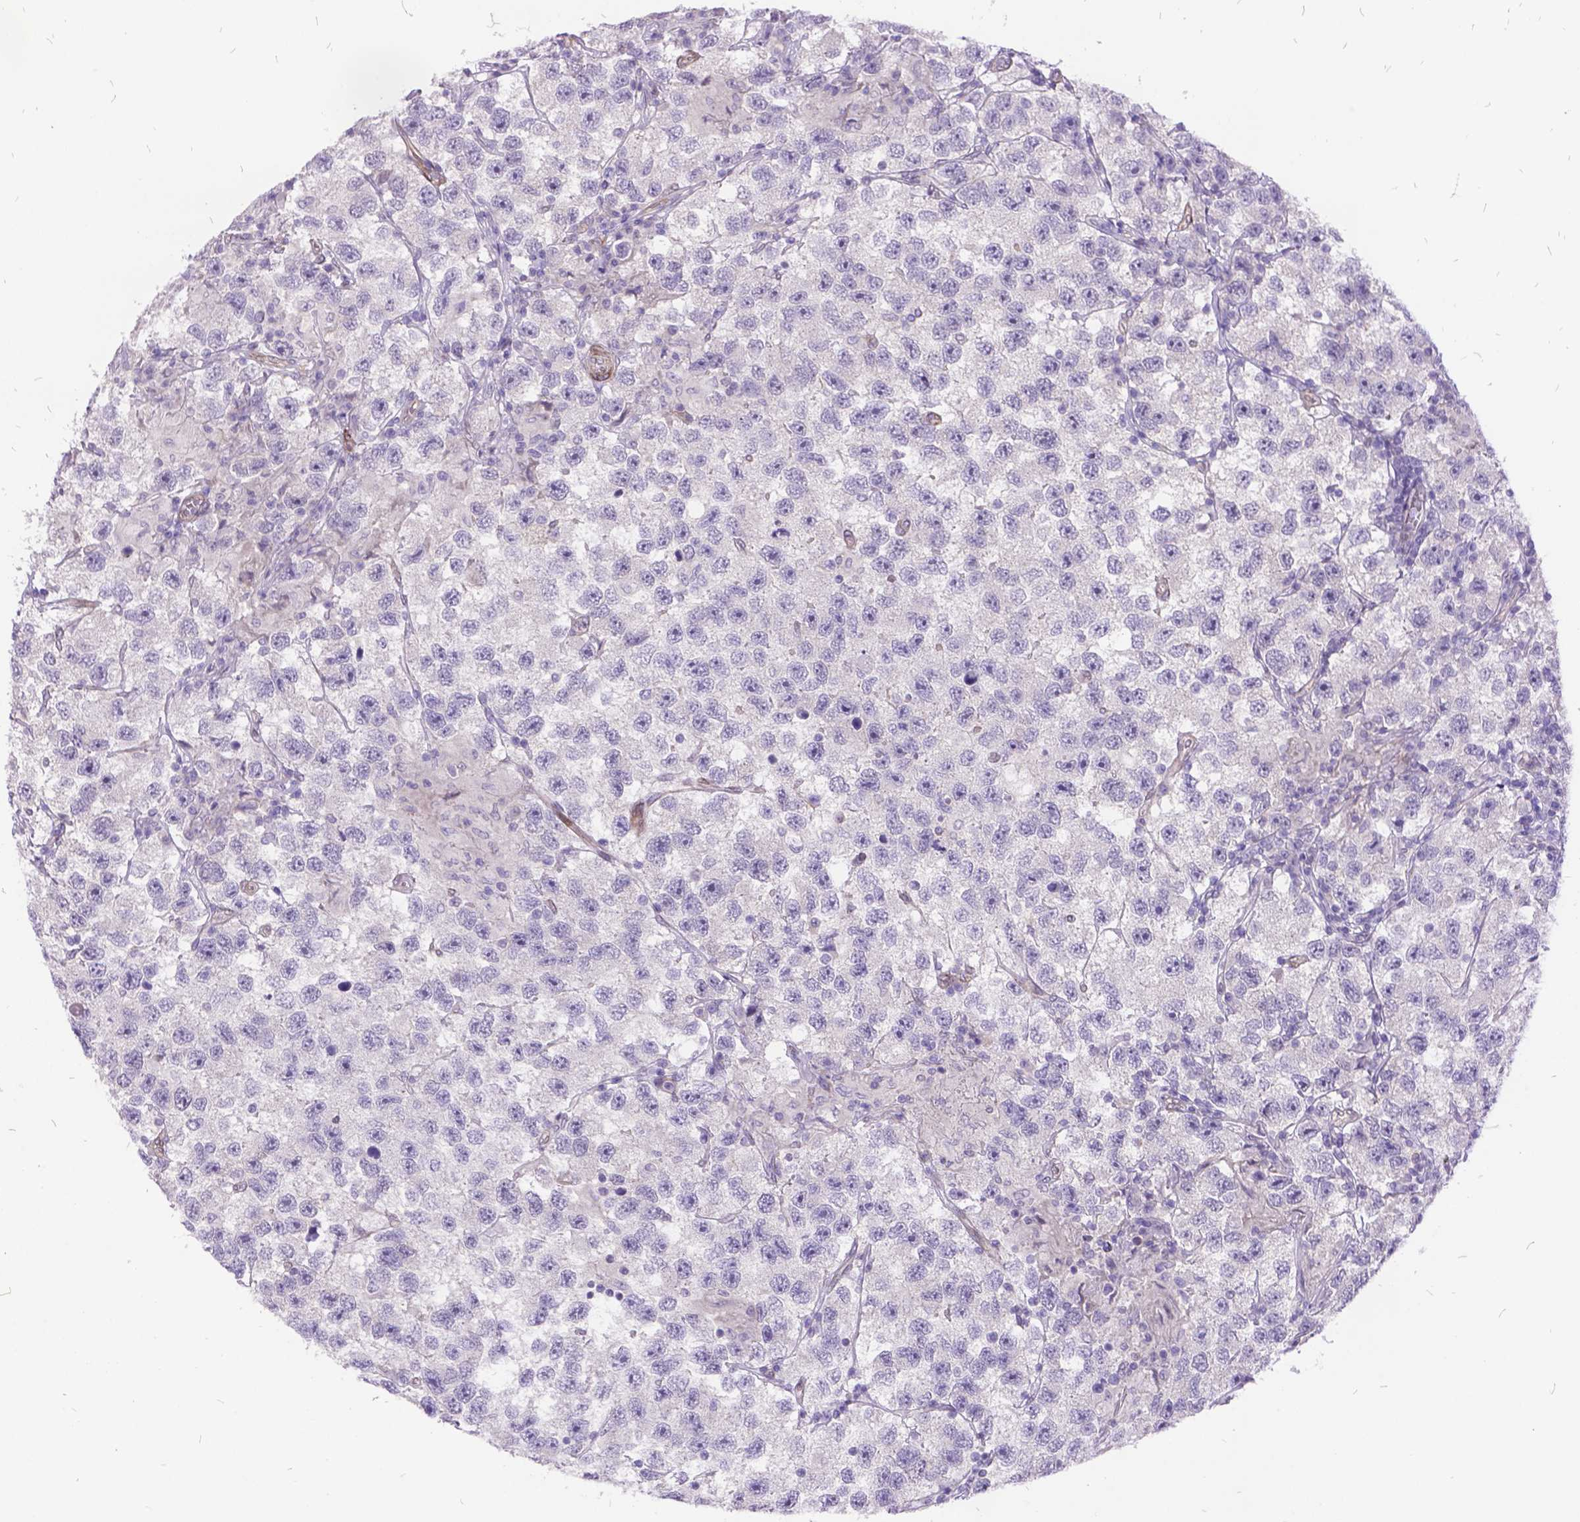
{"staining": {"intensity": "negative", "quantity": "none", "location": "none"}, "tissue": "testis cancer", "cell_type": "Tumor cells", "image_type": "cancer", "snomed": [{"axis": "morphology", "description": "Seminoma, NOS"}, {"axis": "topography", "description": "Testis"}], "caption": "An IHC histopathology image of testis cancer (seminoma) is shown. There is no staining in tumor cells of testis cancer (seminoma). The staining is performed using DAB (3,3'-diaminobenzidine) brown chromogen with nuclei counter-stained in using hematoxylin.", "gene": "GRB7", "patient": {"sex": "male", "age": 26}}